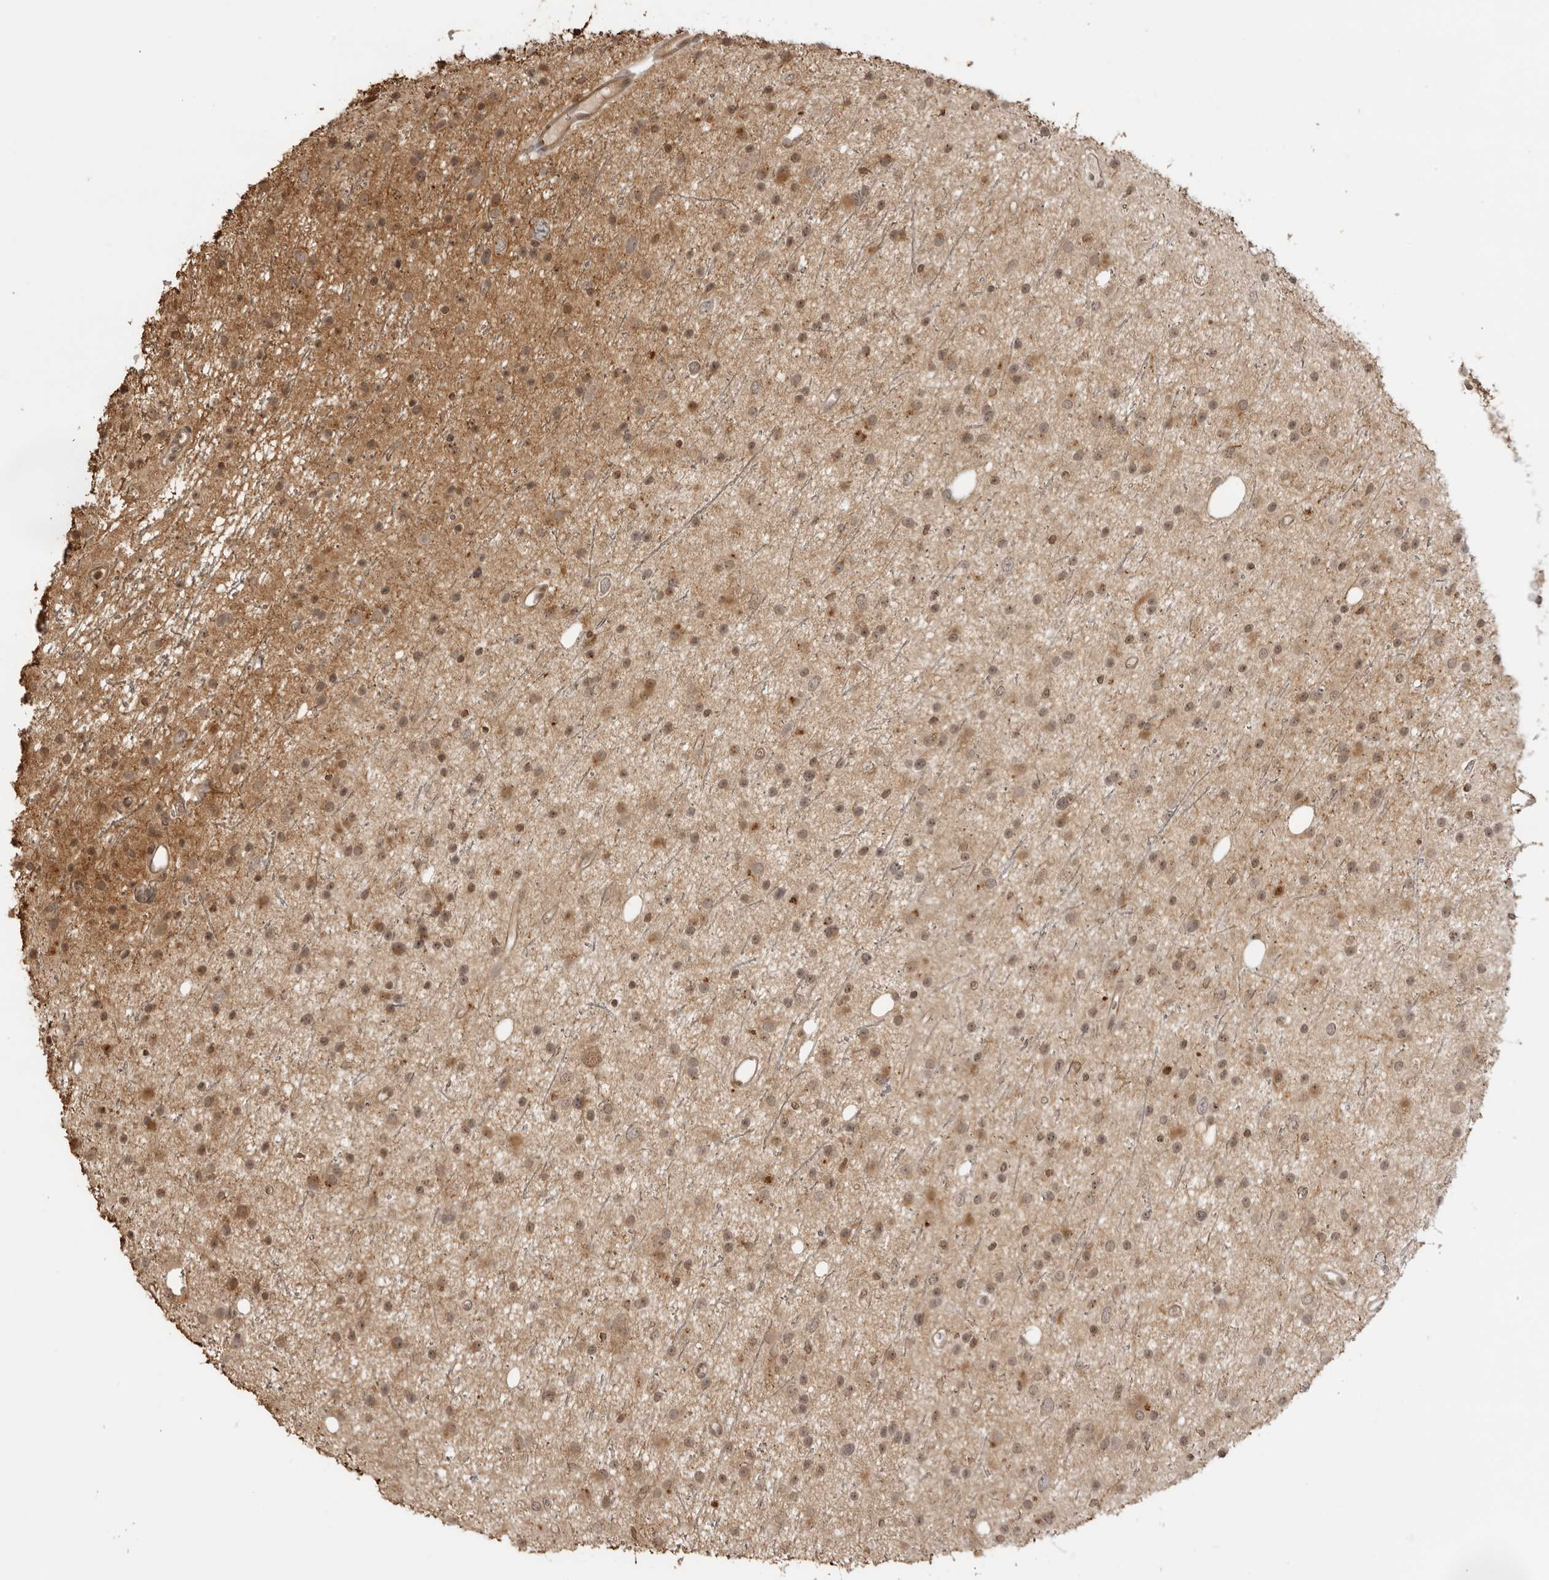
{"staining": {"intensity": "weak", "quantity": ">75%", "location": "cytoplasmic/membranous,nuclear"}, "tissue": "glioma", "cell_type": "Tumor cells", "image_type": "cancer", "snomed": [{"axis": "morphology", "description": "Glioma, malignant, Low grade"}, {"axis": "topography", "description": "Cerebral cortex"}], "caption": "Weak cytoplasmic/membranous and nuclear positivity for a protein is identified in approximately >75% of tumor cells of glioma using IHC.", "gene": "IKBKE", "patient": {"sex": "female", "age": 39}}